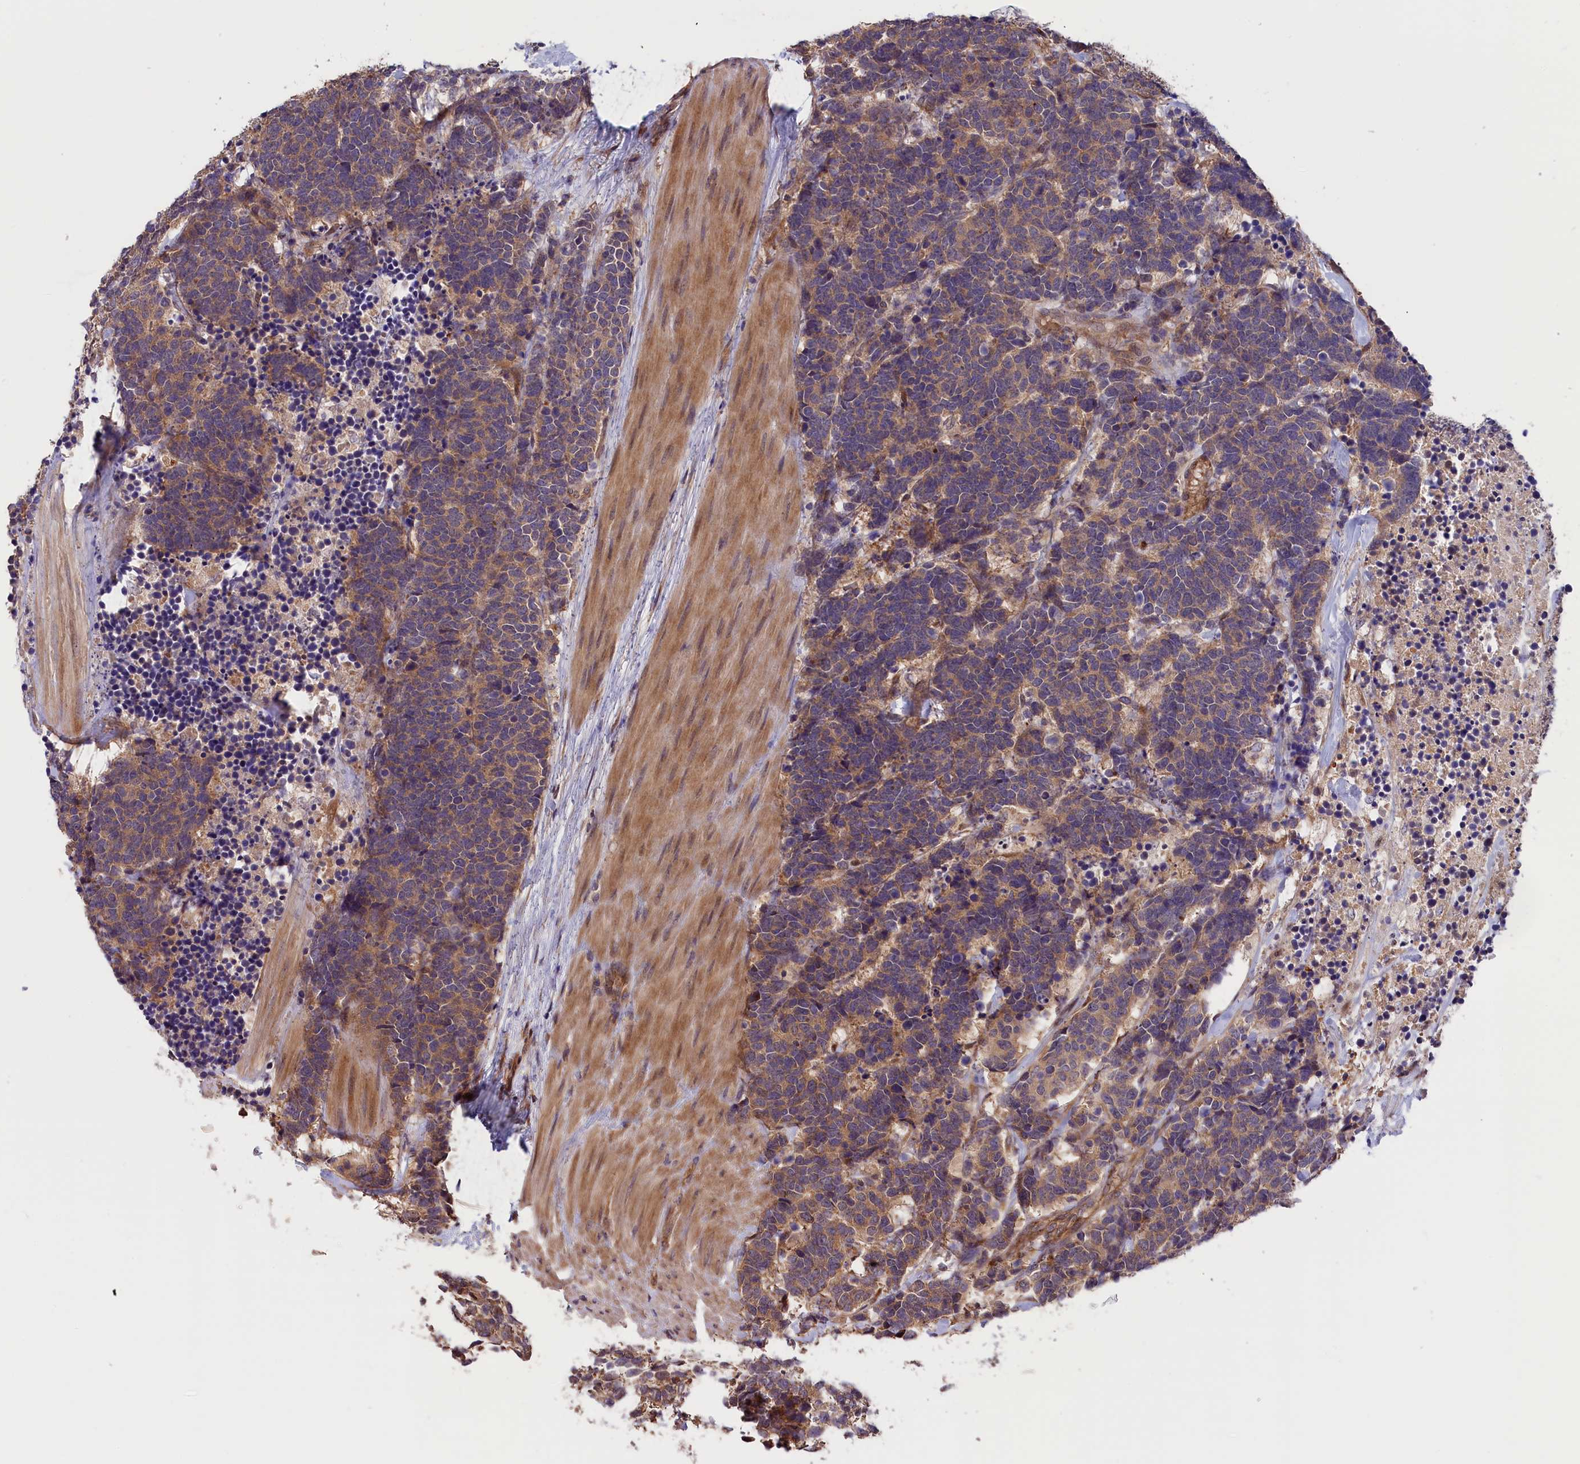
{"staining": {"intensity": "weak", "quantity": ">75%", "location": "cytoplasmic/membranous"}, "tissue": "carcinoid", "cell_type": "Tumor cells", "image_type": "cancer", "snomed": [{"axis": "morphology", "description": "Carcinoma, NOS"}, {"axis": "morphology", "description": "Carcinoid, malignant, NOS"}, {"axis": "topography", "description": "Urinary bladder"}], "caption": "Immunohistochemical staining of carcinoid shows low levels of weak cytoplasmic/membranous expression in approximately >75% of tumor cells.", "gene": "SETD6", "patient": {"sex": "male", "age": 57}}